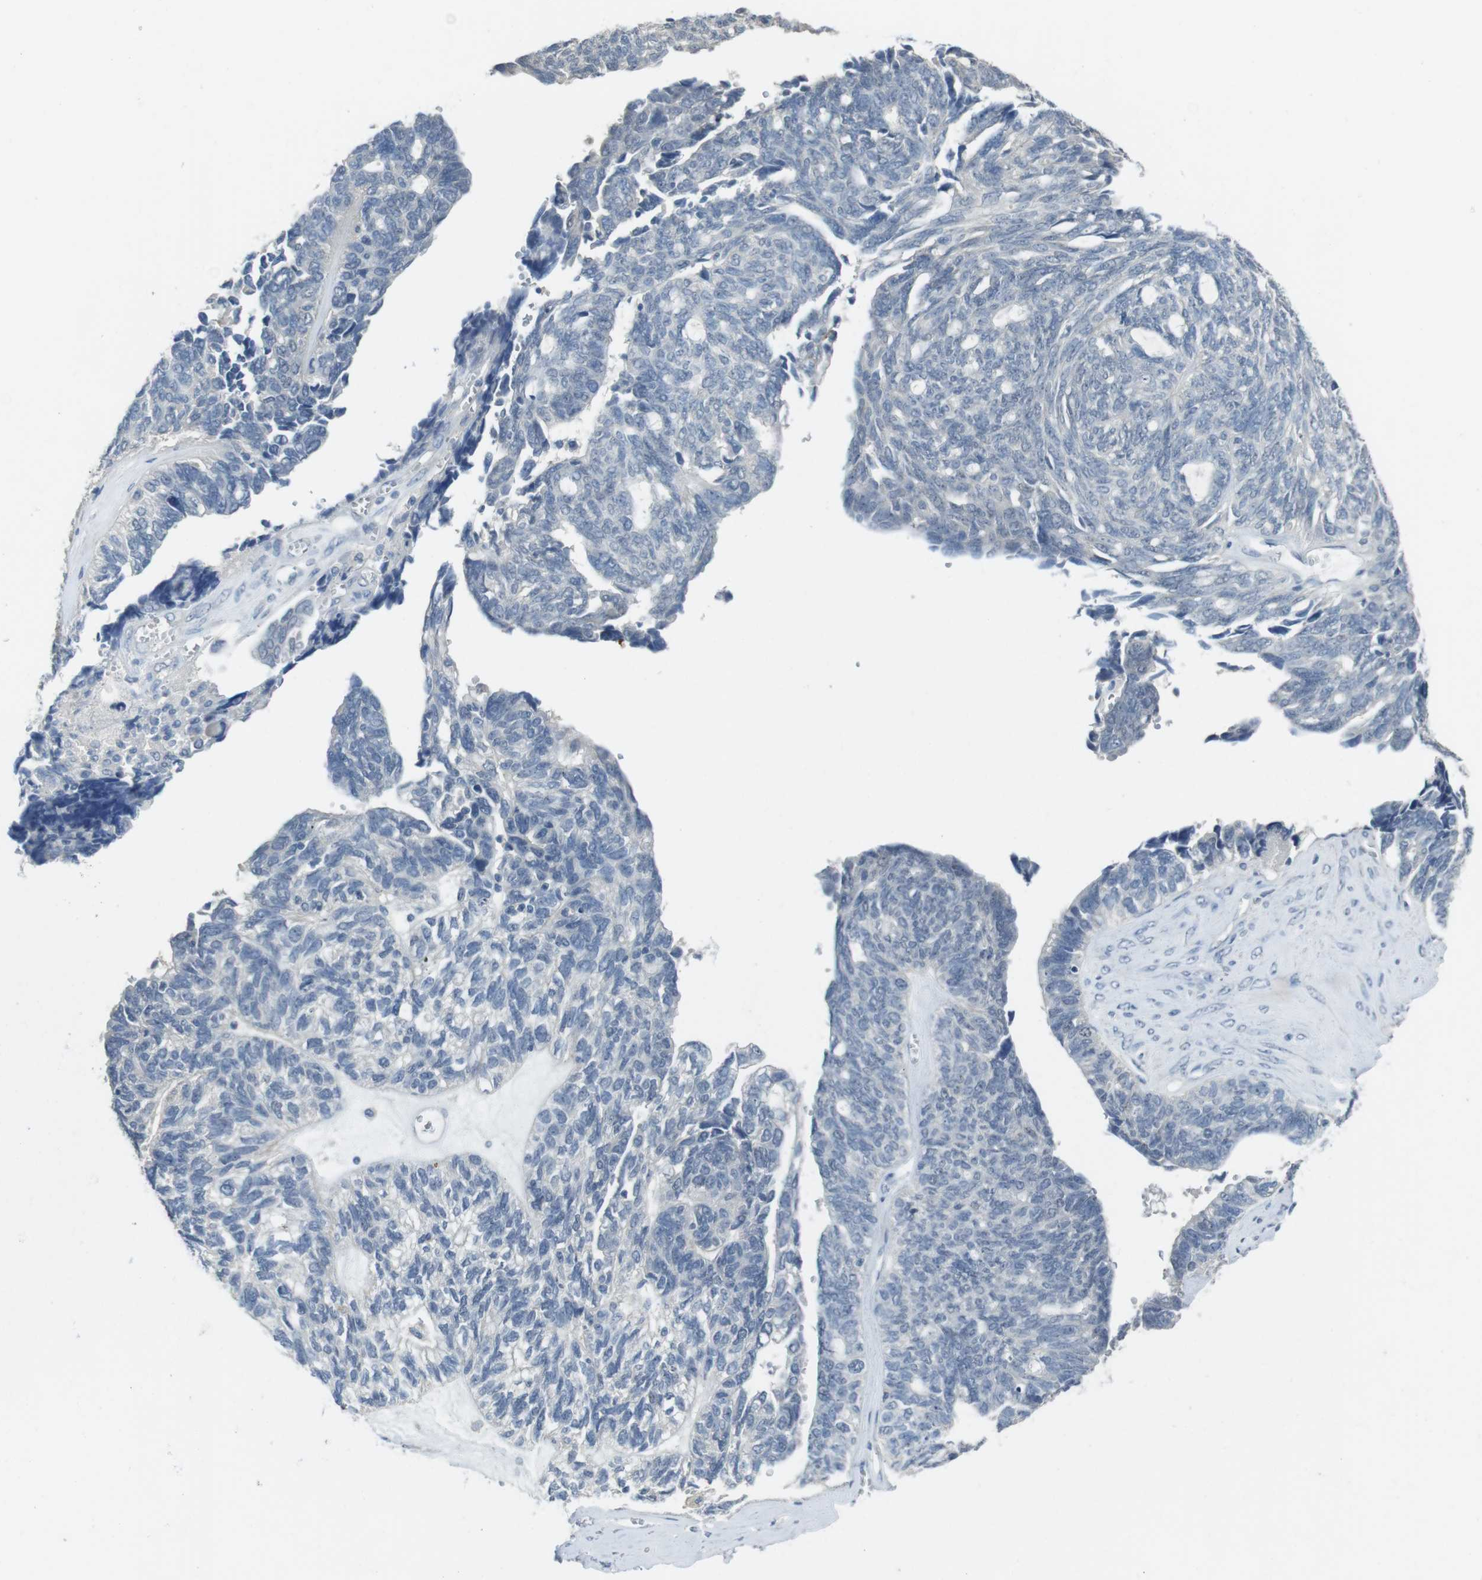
{"staining": {"intensity": "negative", "quantity": "none", "location": "none"}, "tissue": "ovarian cancer", "cell_type": "Tumor cells", "image_type": "cancer", "snomed": [{"axis": "morphology", "description": "Cystadenocarcinoma, serous, NOS"}, {"axis": "topography", "description": "Ovary"}], "caption": "Serous cystadenocarcinoma (ovarian) was stained to show a protein in brown. There is no significant positivity in tumor cells.", "gene": "ENTPD7", "patient": {"sex": "female", "age": 79}}